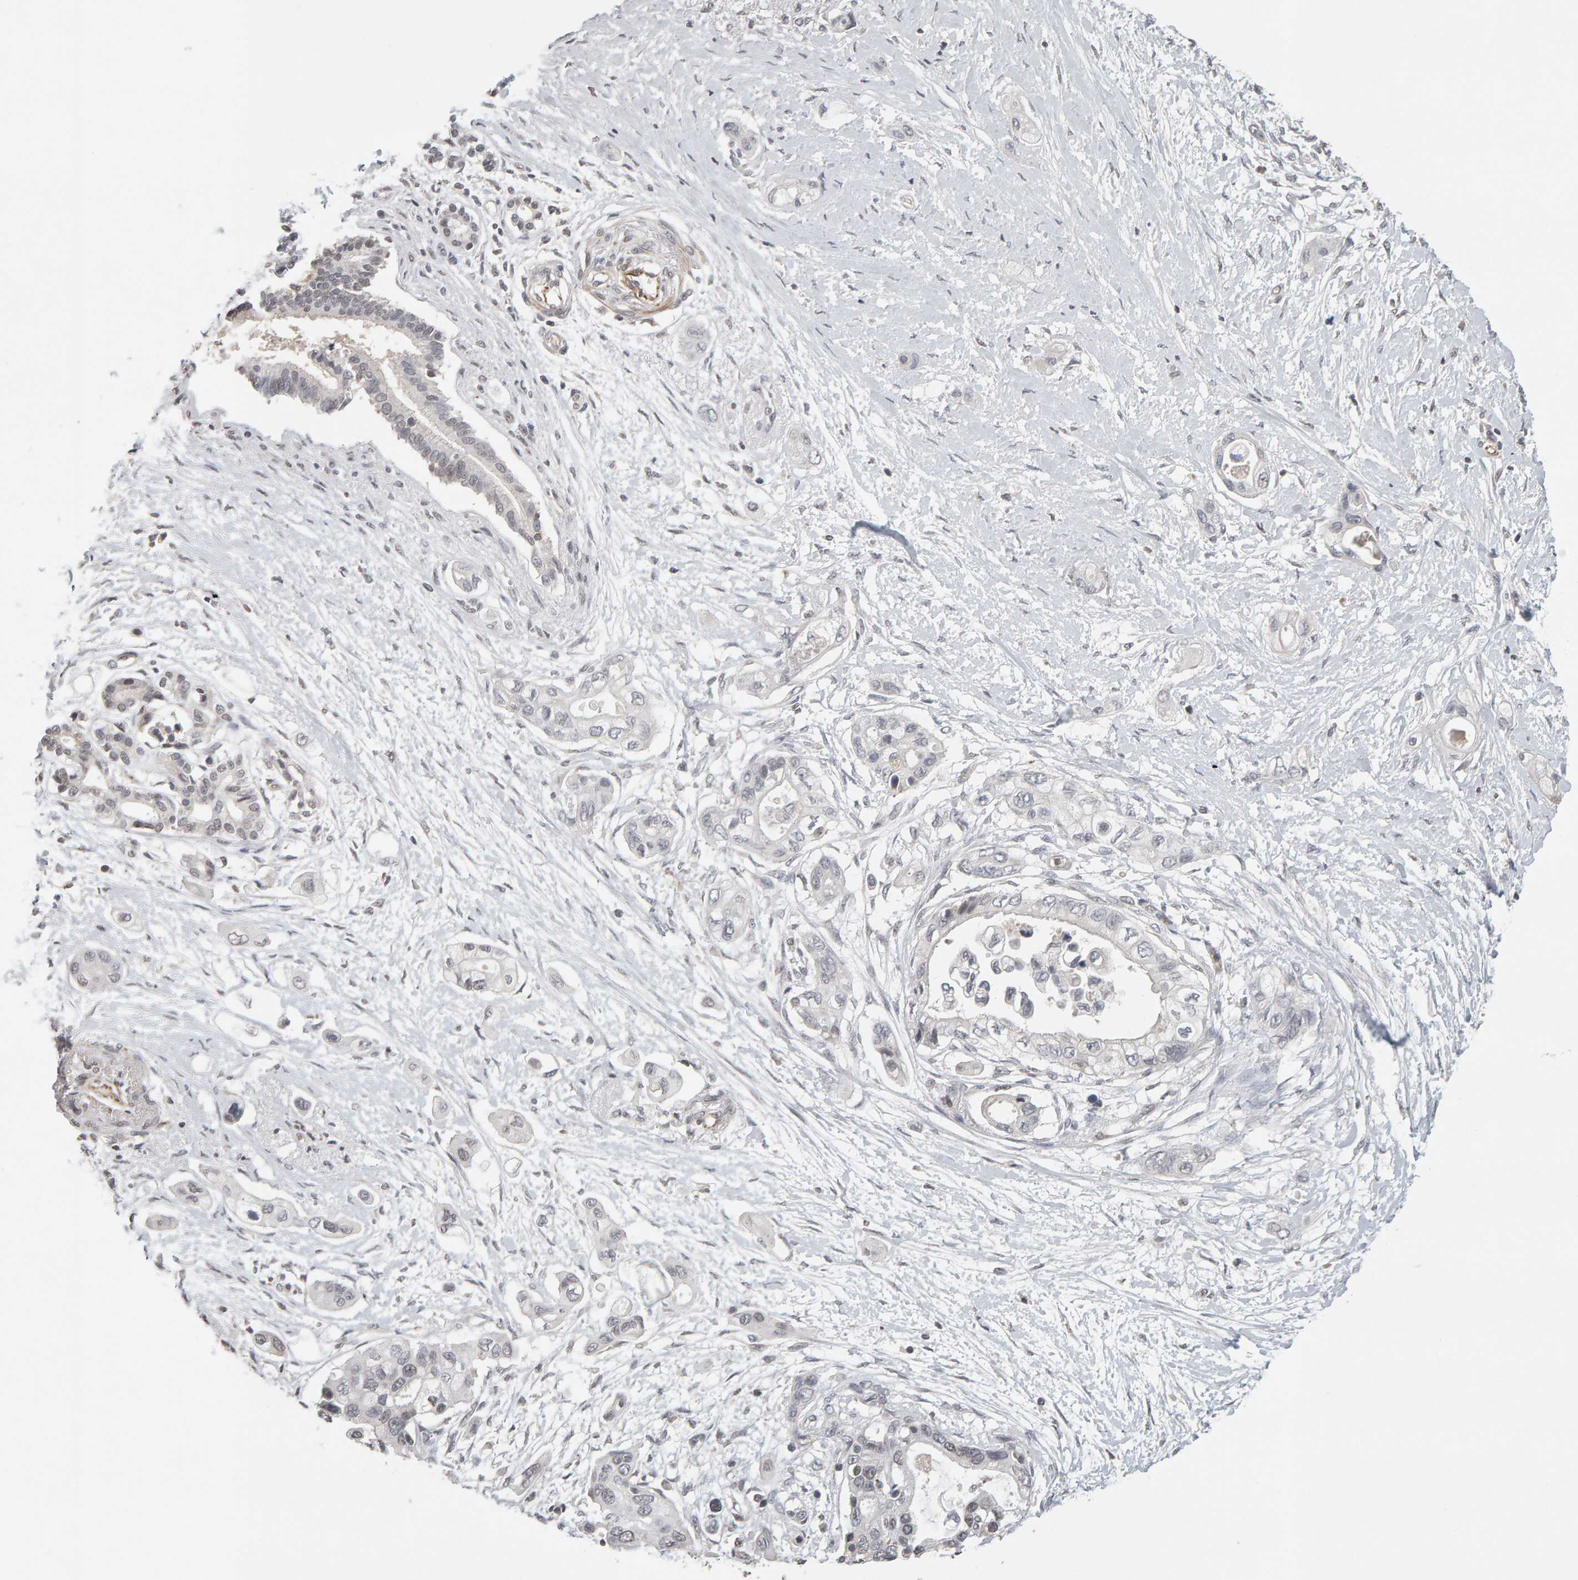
{"staining": {"intensity": "negative", "quantity": "none", "location": "none"}, "tissue": "pancreatic cancer", "cell_type": "Tumor cells", "image_type": "cancer", "snomed": [{"axis": "morphology", "description": "Adenocarcinoma, NOS"}, {"axis": "topography", "description": "Pancreas"}], "caption": "High power microscopy photomicrograph of an immunohistochemistry (IHC) histopathology image of pancreatic cancer (adenocarcinoma), revealing no significant expression in tumor cells.", "gene": "TEFM", "patient": {"sex": "male", "age": 59}}